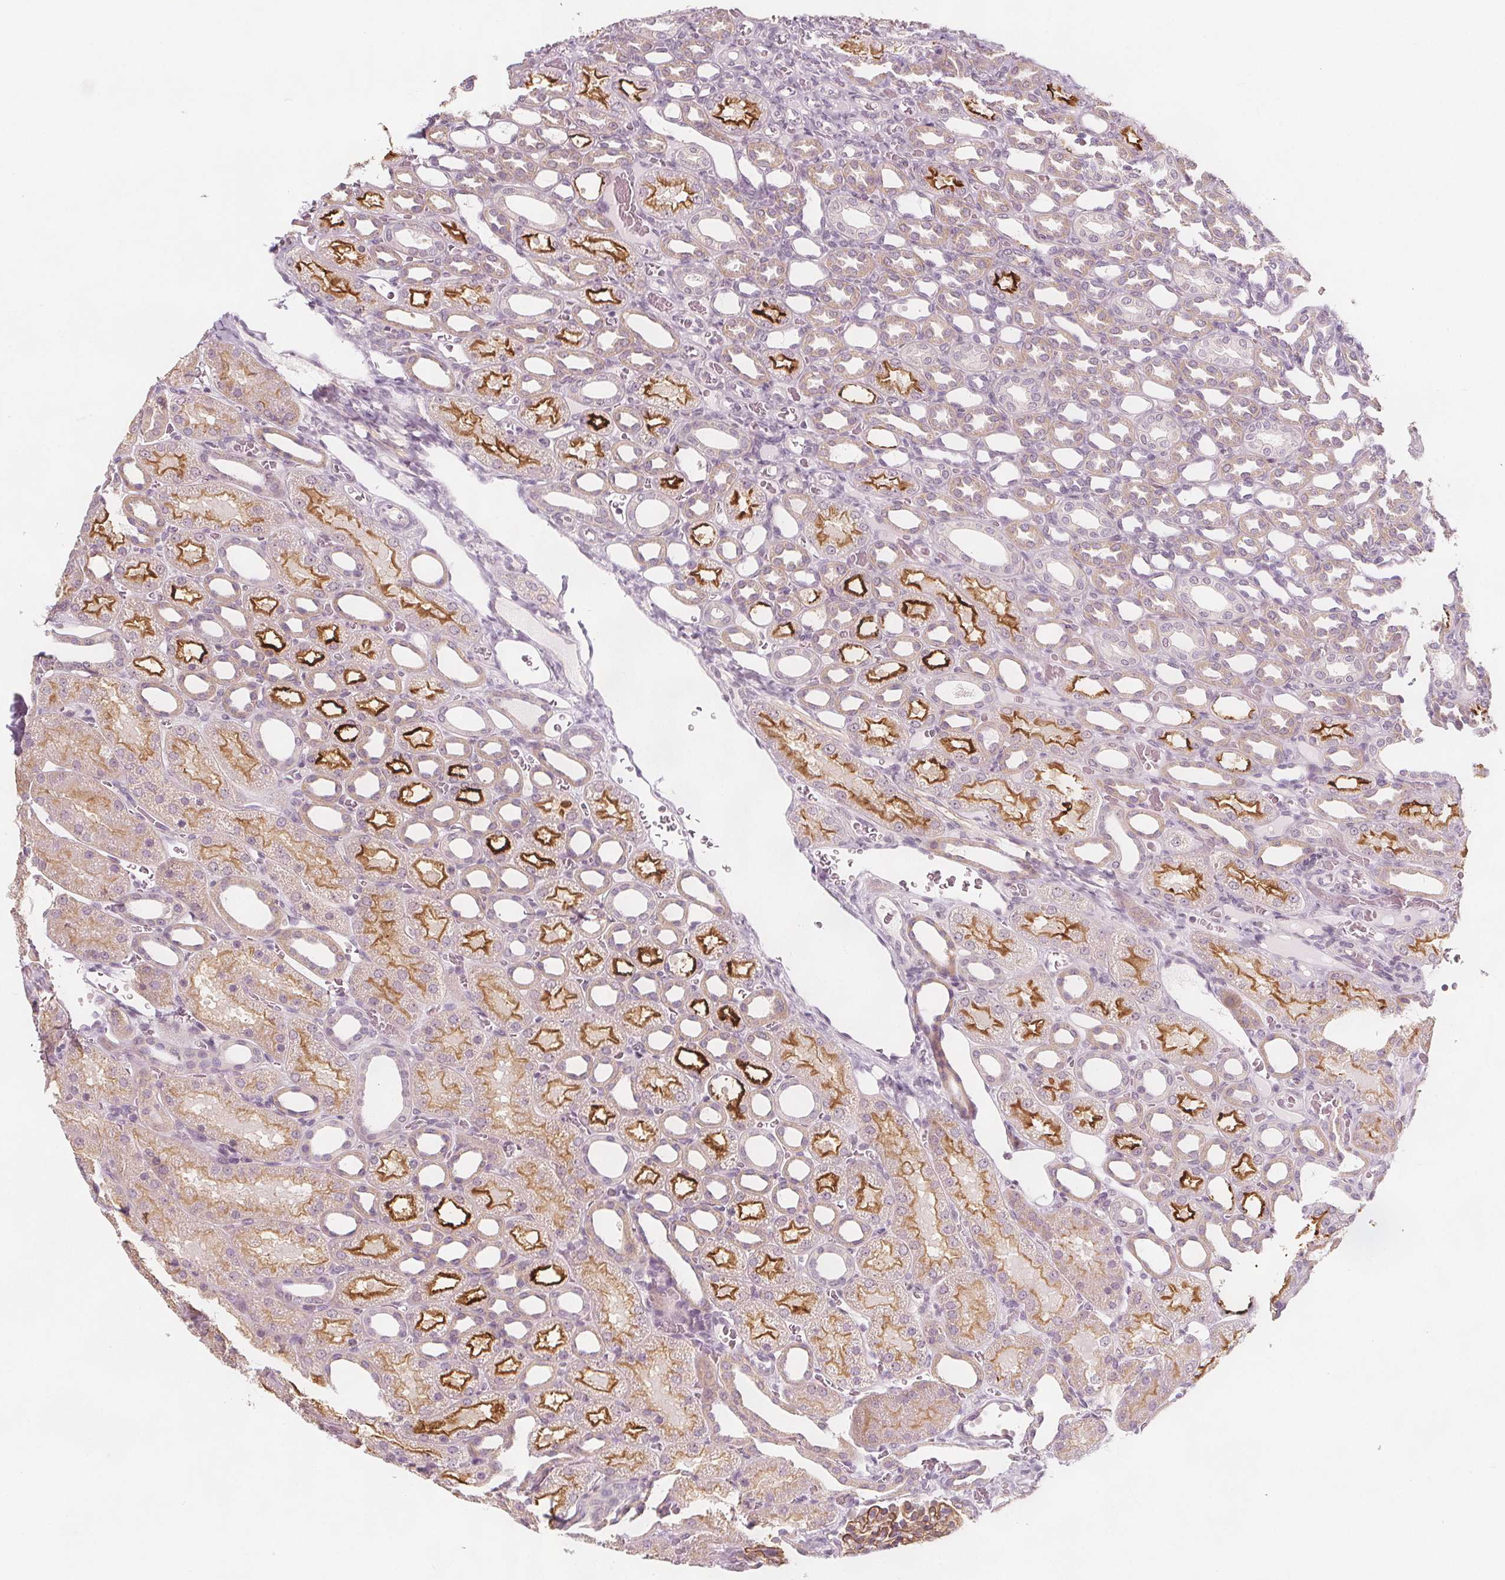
{"staining": {"intensity": "strong", "quantity": ">75%", "location": "cytoplasmic/membranous"}, "tissue": "kidney", "cell_type": "Cells in glomeruli", "image_type": "normal", "snomed": [{"axis": "morphology", "description": "Normal tissue, NOS"}, {"axis": "topography", "description": "Kidney"}], "caption": "Brown immunohistochemical staining in normal kidney shows strong cytoplasmic/membranous expression in about >75% of cells in glomeruli.", "gene": "C1orf167", "patient": {"sex": "male", "age": 2}}